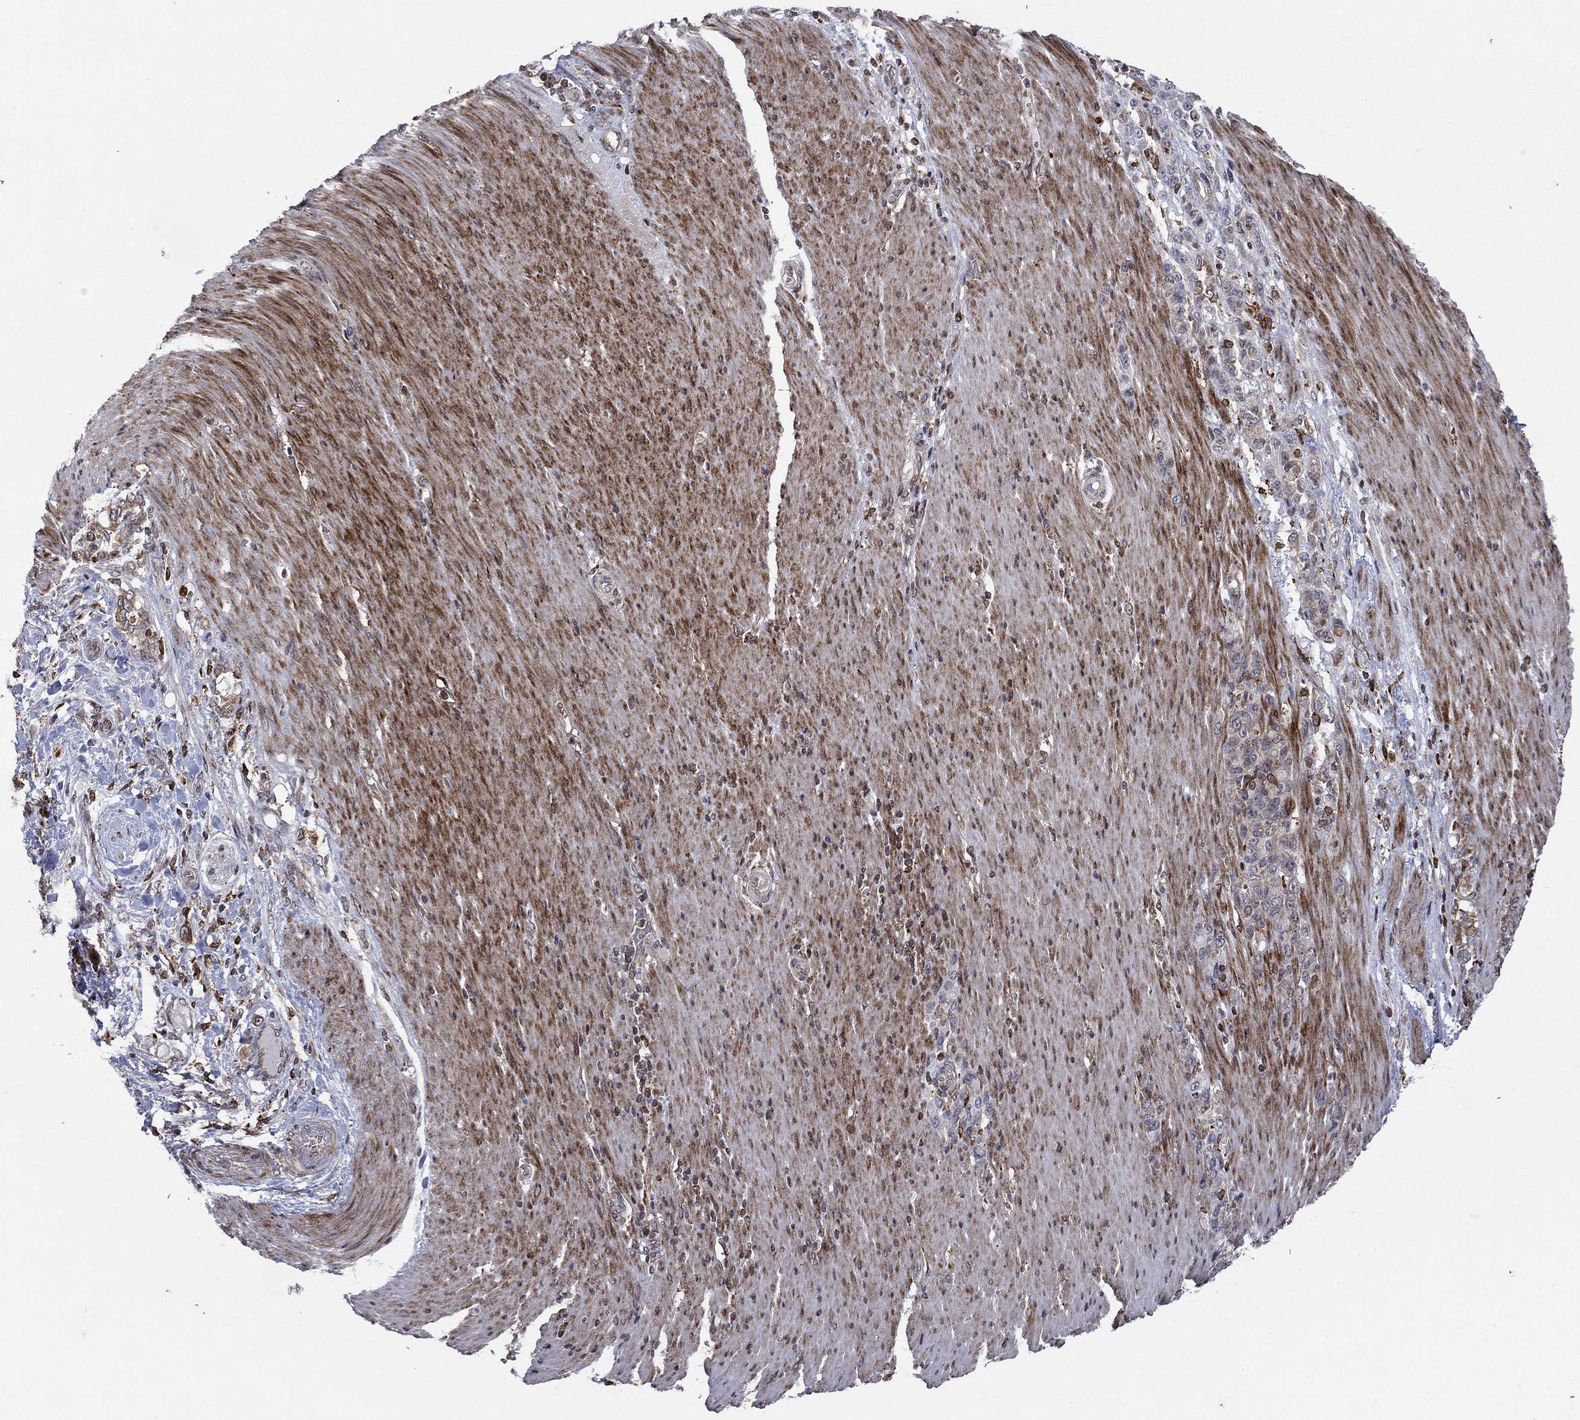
{"staining": {"intensity": "moderate", "quantity": "<25%", "location": "cytoplasmic/membranous"}, "tissue": "stomach cancer", "cell_type": "Tumor cells", "image_type": "cancer", "snomed": [{"axis": "morphology", "description": "Normal tissue, NOS"}, {"axis": "morphology", "description": "Adenocarcinoma, NOS"}, {"axis": "topography", "description": "Stomach"}], "caption": "There is low levels of moderate cytoplasmic/membranous staining in tumor cells of stomach adenocarcinoma, as demonstrated by immunohistochemical staining (brown color).", "gene": "DHRS7", "patient": {"sex": "female", "age": 79}}